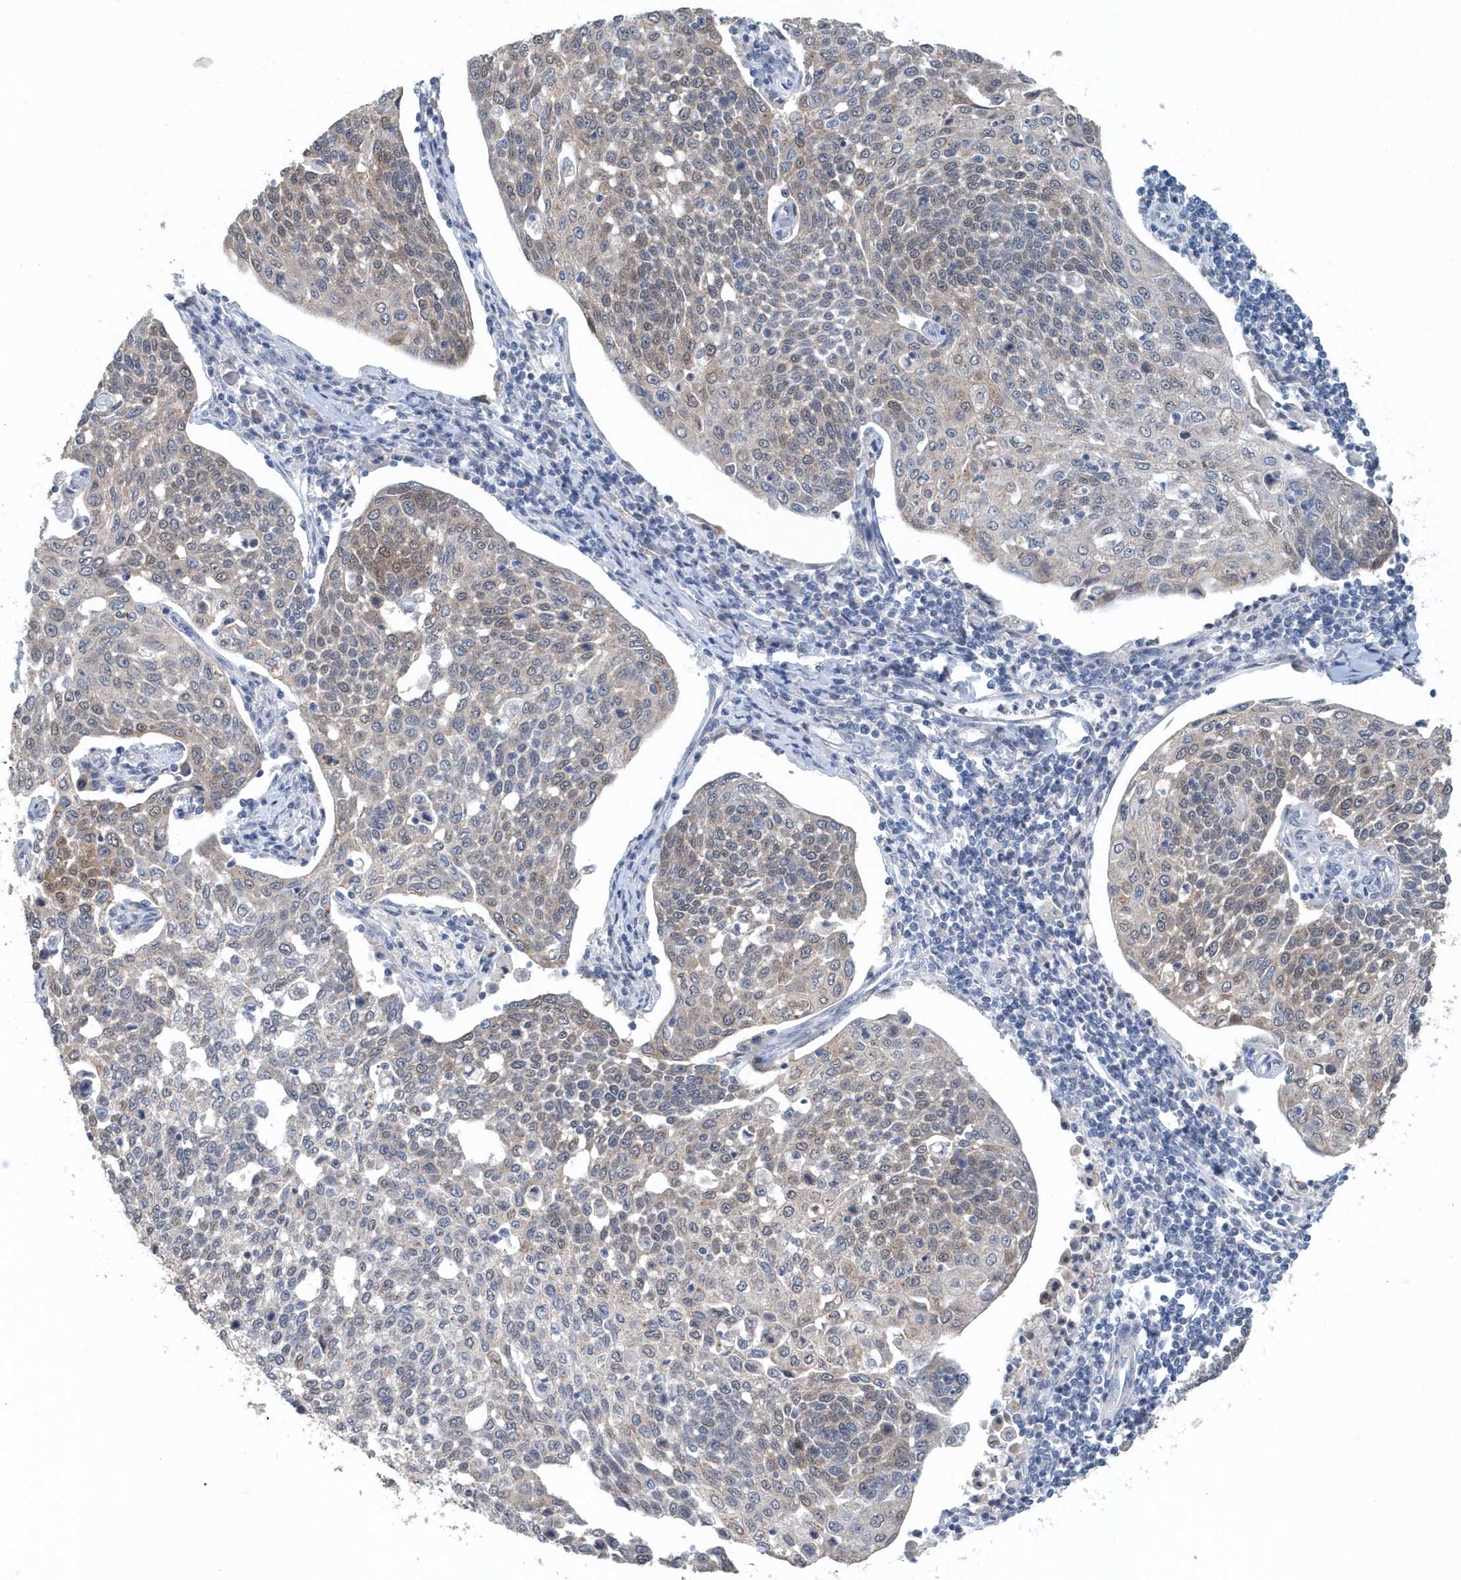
{"staining": {"intensity": "weak", "quantity": "25%-75%", "location": "cytoplasmic/membranous"}, "tissue": "cervical cancer", "cell_type": "Tumor cells", "image_type": "cancer", "snomed": [{"axis": "morphology", "description": "Squamous cell carcinoma, NOS"}, {"axis": "topography", "description": "Cervix"}], "caption": "Human cervical squamous cell carcinoma stained for a protein (brown) shows weak cytoplasmic/membranous positive expression in approximately 25%-75% of tumor cells.", "gene": "PFN2", "patient": {"sex": "female", "age": 34}}